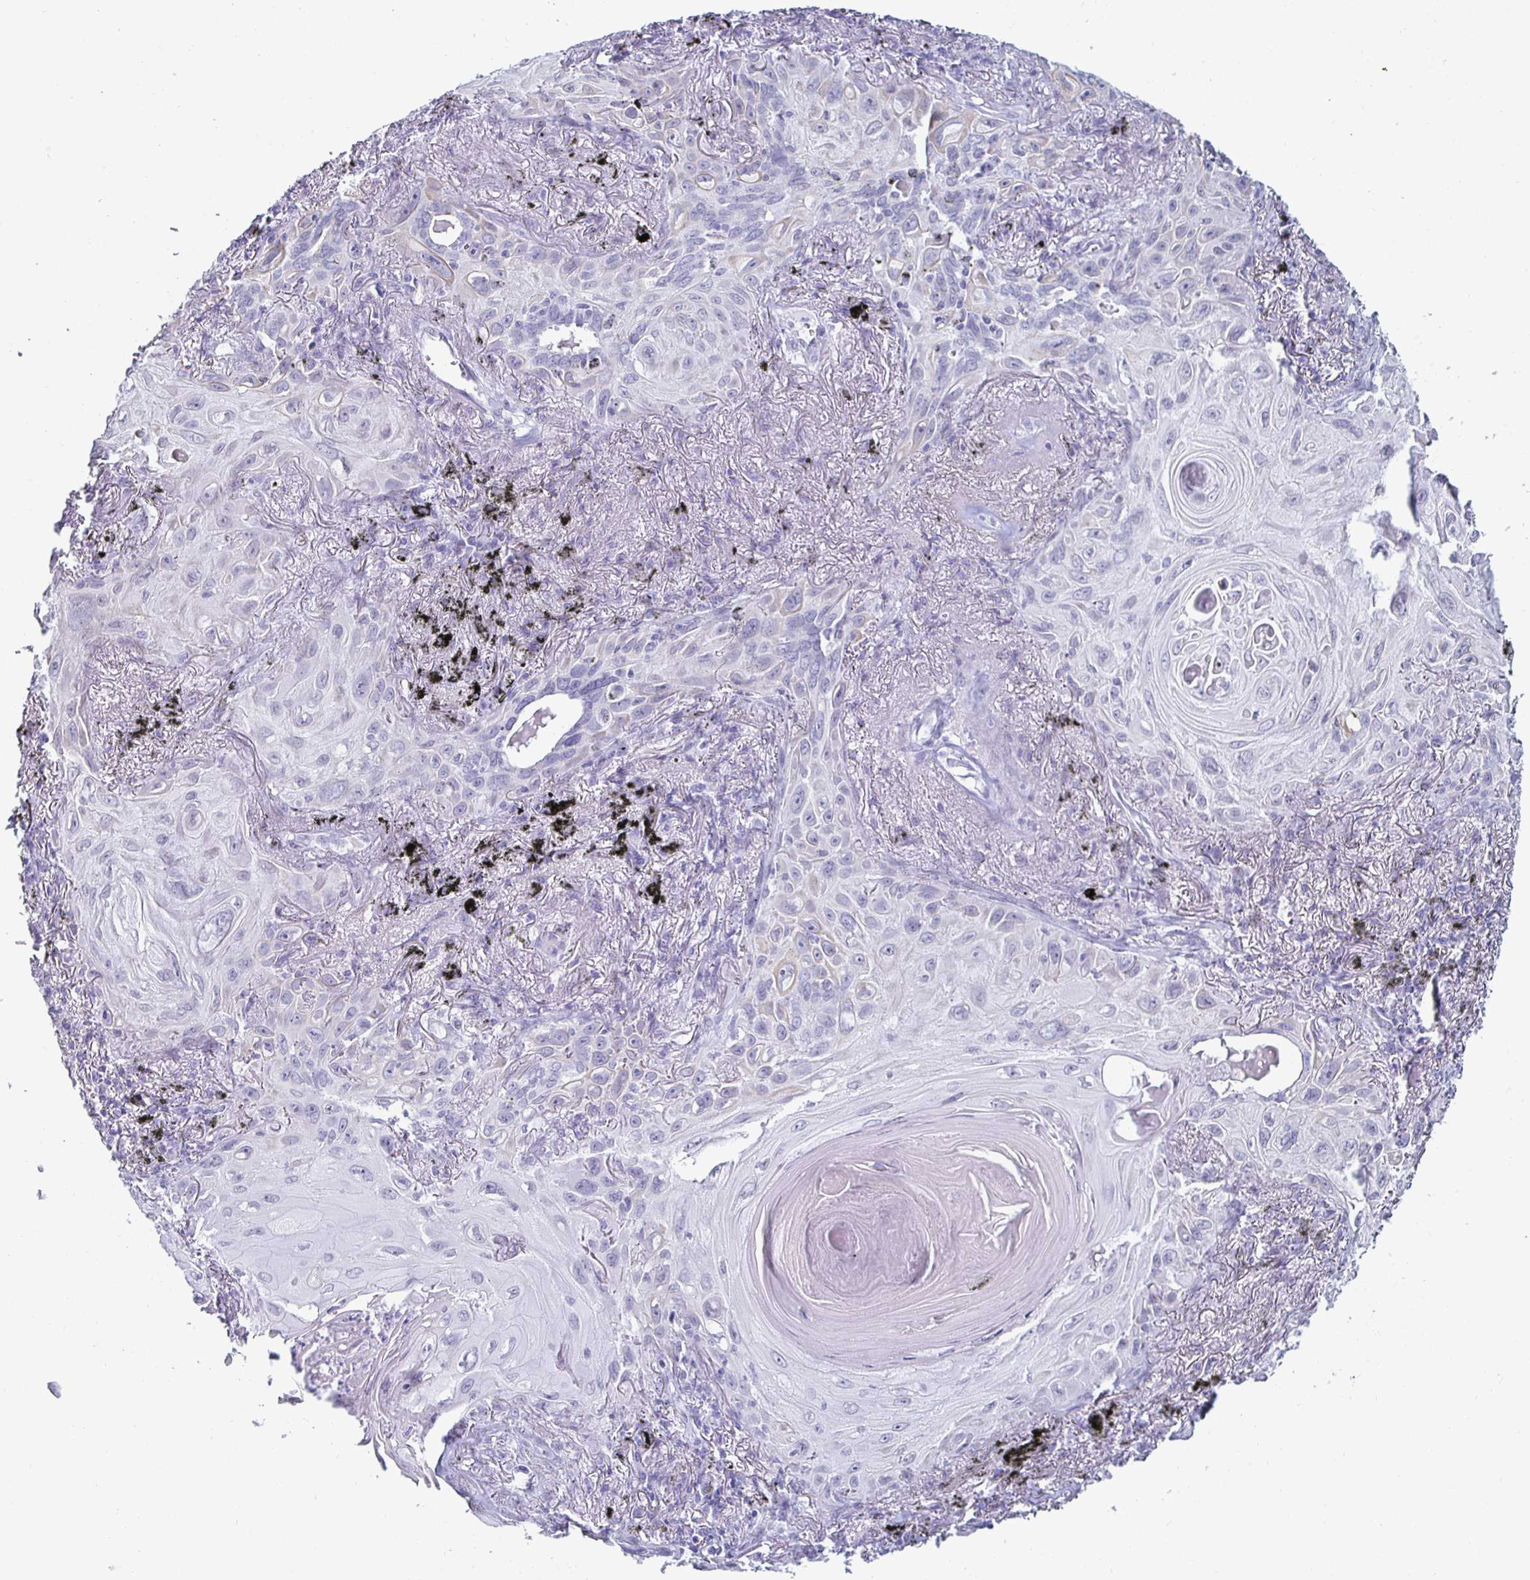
{"staining": {"intensity": "negative", "quantity": "none", "location": "none"}, "tissue": "lung cancer", "cell_type": "Tumor cells", "image_type": "cancer", "snomed": [{"axis": "morphology", "description": "Squamous cell carcinoma, NOS"}, {"axis": "topography", "description": "Lung"}], "caption": "The immunohistochemistry (IHC) micrograph has no significant staining in tumor cells of lung cancer tissue.", "gene": "KRT4", "patient": {"sex": "male", "age": 79}}